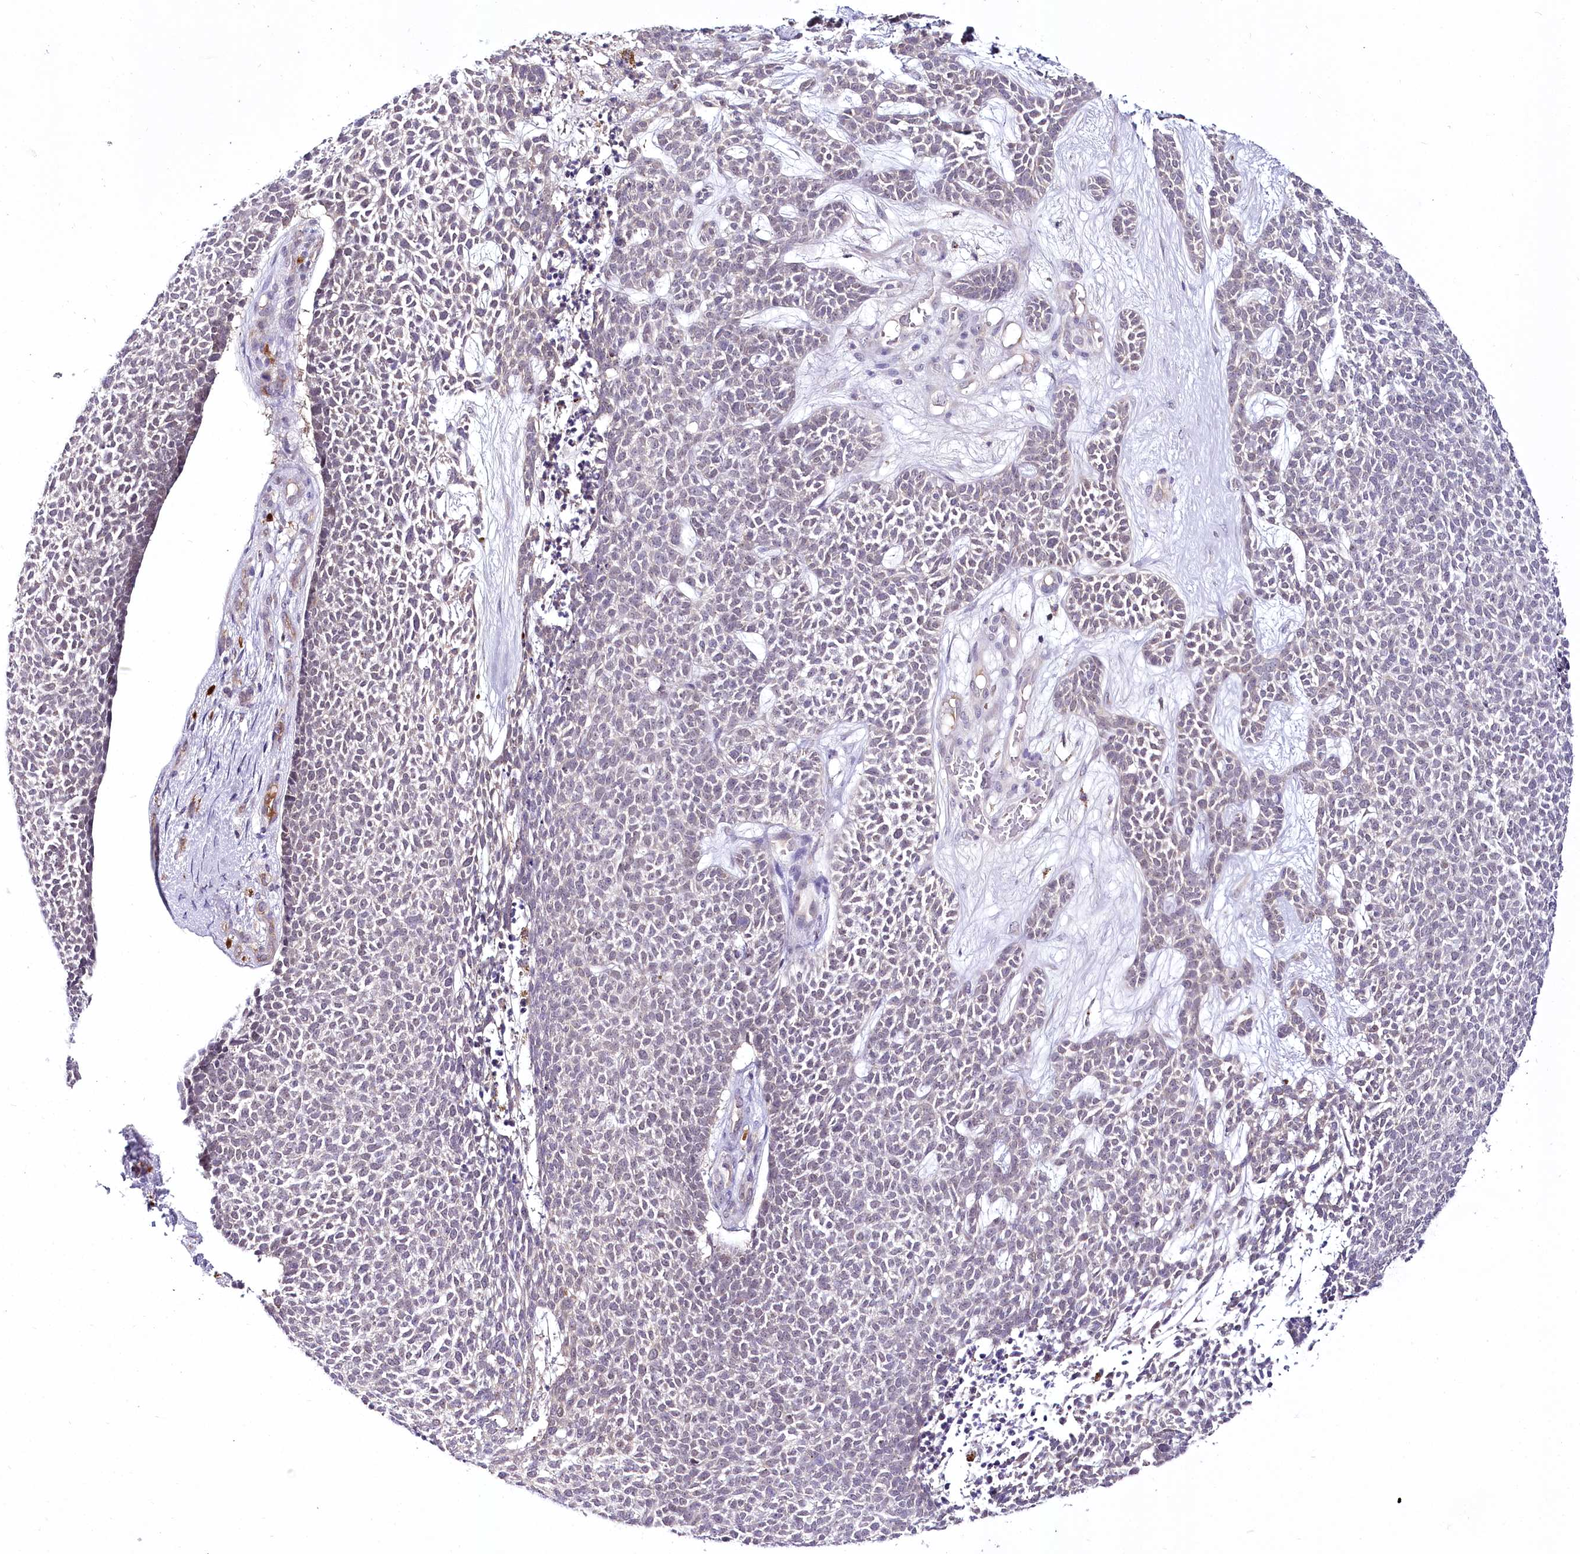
{"staining": {"intensity": "negative", "quantity": "none", "location": "none"}, "tissue": "skin cancer", "cell_type": "Tumor cells", "image_type": "cancer", "snomed": [{"axis": "morphology", "description": "Basal cell carcinoma"}, {"axis": "topography", "description": "Skin"}], "caption": "Tumor cells show no significant protein positivity in basal cell carcinoma (skin). (IHC, brightfield microscopy, high magnification).", "gene": "VWA5A", "patient": {"sex": "female", "age": 84}}